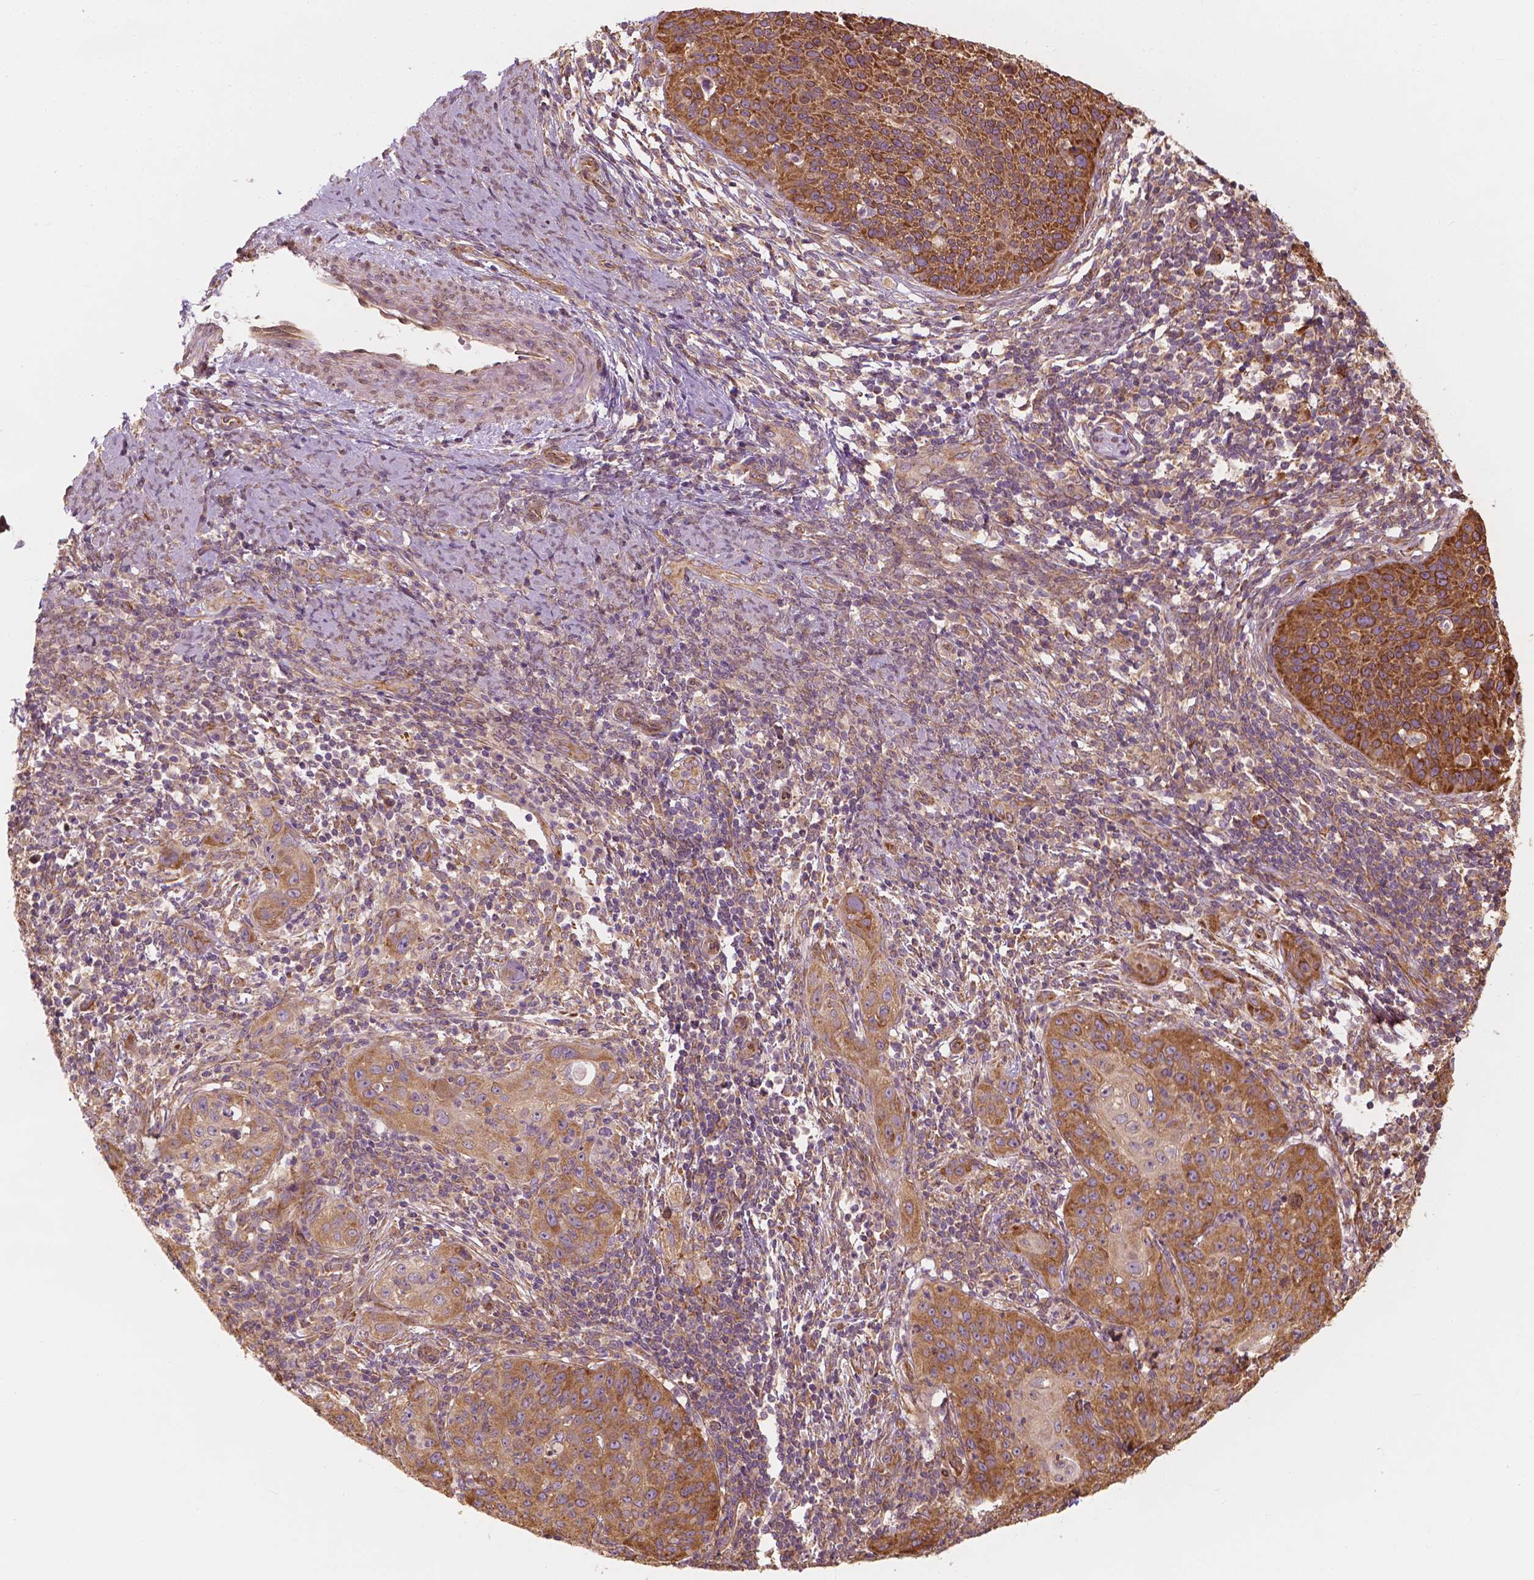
{"staining": {"intensity": "moderate", "quantity": "25%-75%", "location": "cytoplasmic/membranous"}, "tissue": "cervical cancer", "cell_type": "Tumor cells", "image_type": "cancer", "snomed": [{"axis": "morphology", "description": "Squamous cell carcinoma, NOS"}, {"axis": "topography", "description": "Cervix"}], "caption": "Protein expression analysis of human cervical cancer (squamous cell carcinoma) reveals moderate cytoplasmic/membranous expression in about 25%-75% of tumor cells.", "gene": "G3BP1", "patient": {"sex": "female", "age": 30}}